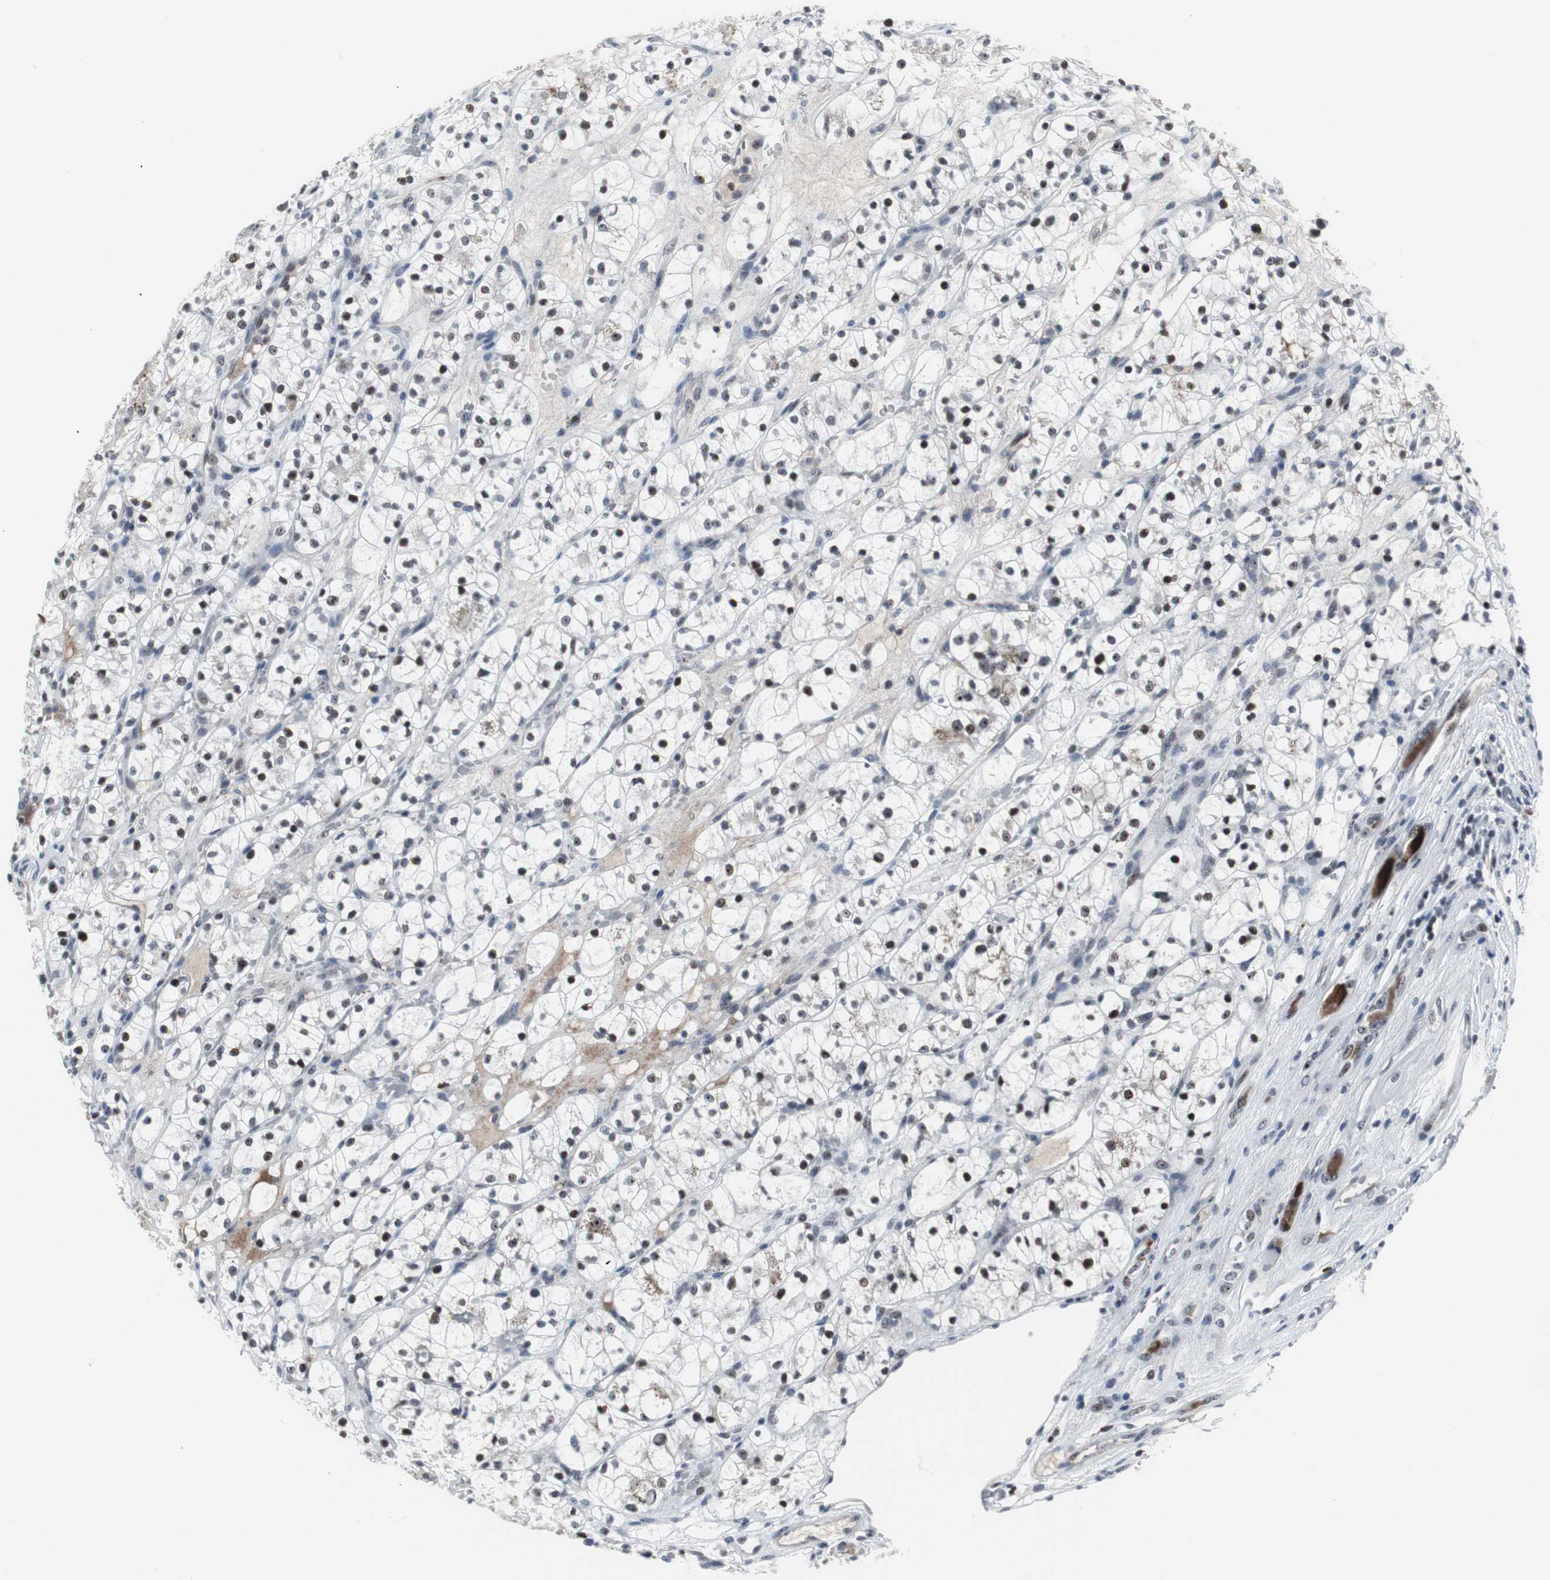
{"staining": {"intensity": "moderate", "quantity": ">75%", "location": "nuclear"}, "tissue": "renal cancer", "cell_type": "Tumor cells", "image_type": "cancer", "snomed": [{"axis": "morphology", "description": "Adenocarcinoma, NOS"}, {"axis": "topography", "description": "Kidney"}], "caption": "Human adenocarcinoma (renal) stained for a protein (brown) shows moderate nuclear positive staining in about >75% of tumor cells.", "gene": "DOK1", "patient": {"sex": "female", "age": 60}}